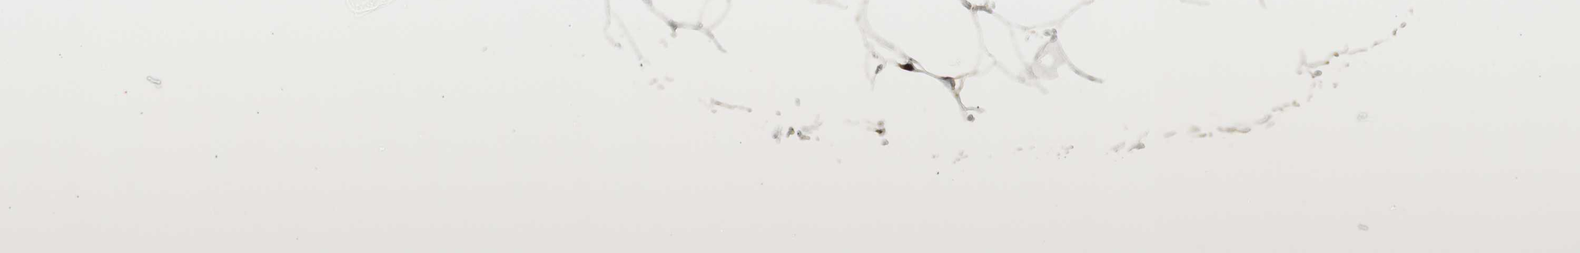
{"staining": {"intensity": "weak", "quantity": ">75%", "location": "cytoplasmic/membranous"}, "tissue": "adipose tissue", "cell_type": "Adipocytes", "image_type": "normal", "snomed": [{"axis": "morphology", "description": "Normal tissue, NOS"}, {"axis": "topography", "description": "Breast"}, {"axis": "topography", "description": "Adipose tissue"}], "caption": "Brown immunohistochemical staining in normal human adipose tissue reveals weak cytoplasmic/membranous staining in approximately >75% of adipocytes.", "gene": "PFDN5", "patient": {"sex": "female", "age": 25}}